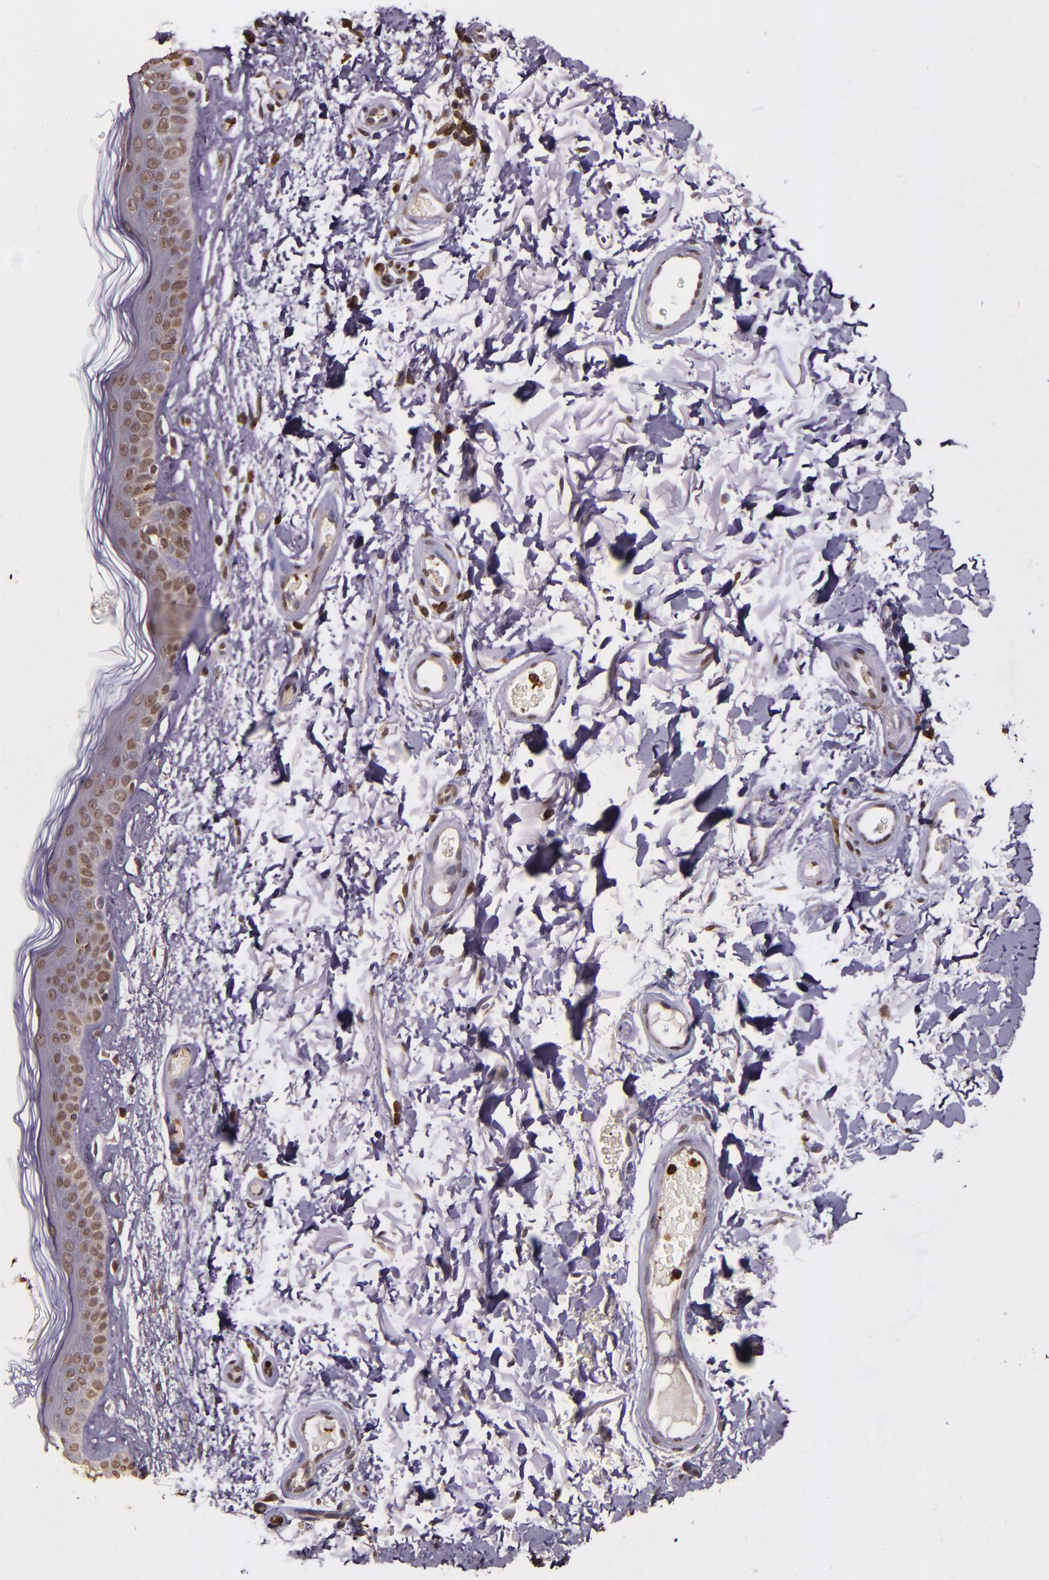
{"staining": {"intensity": "moderate", "quantity": ">75%", "location": "cytoplasmic/membranous"}, "tissue": "skin", "cell_type": "Fibroblasts", "image_type": "normal", "snomed": [{"axis": "morphology", "description": "Normal tissue, NOS"}, {"axis": "topography", "description": "Skin"}], "caption": "Skin stained for a protein (brown) reveals moderate cytoplasmic/membranous positive expression in approximately >75% of fibroblasts.", "gene": "SLC2A3", "patient": {"sex": "male", "age": 63}}